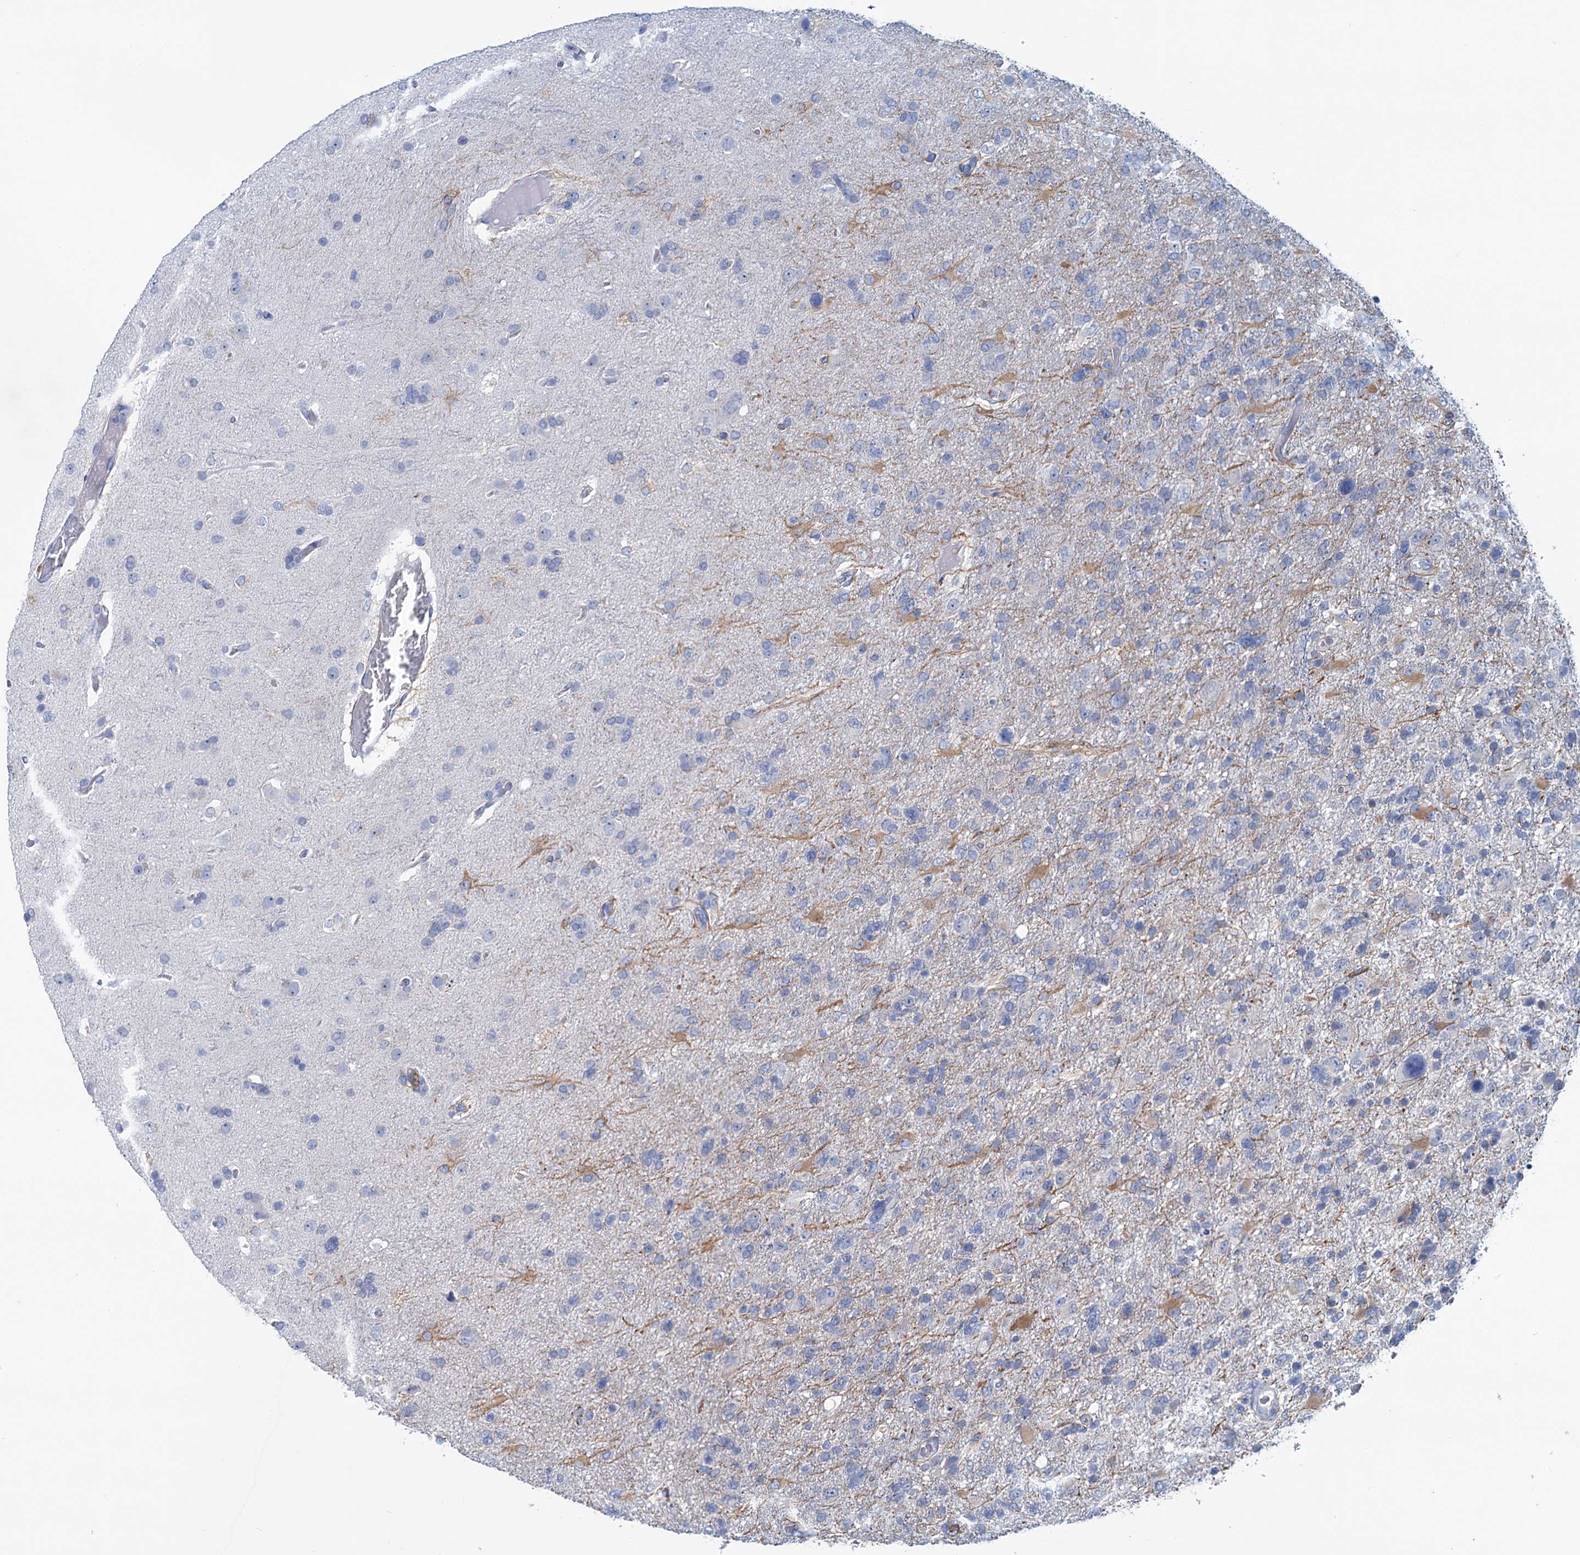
{"staining": {"intensity": "negative", "quantity": "none", "location": "none"}, "tissue": "glioma", "cell_type": "Tumor cells", "image_type": "cancer", "snomed": [{"axis": "morphology", "description": "Glioma, malignant, High grade"}, {"axis": "topography", "description": "Brain"}], "caption": "Immunohistochemical staining of glioma exhibits no significant positivity in tumor cells.", "gene": "MYOZ3", "patient": {"sex": "male", "age": 61}}